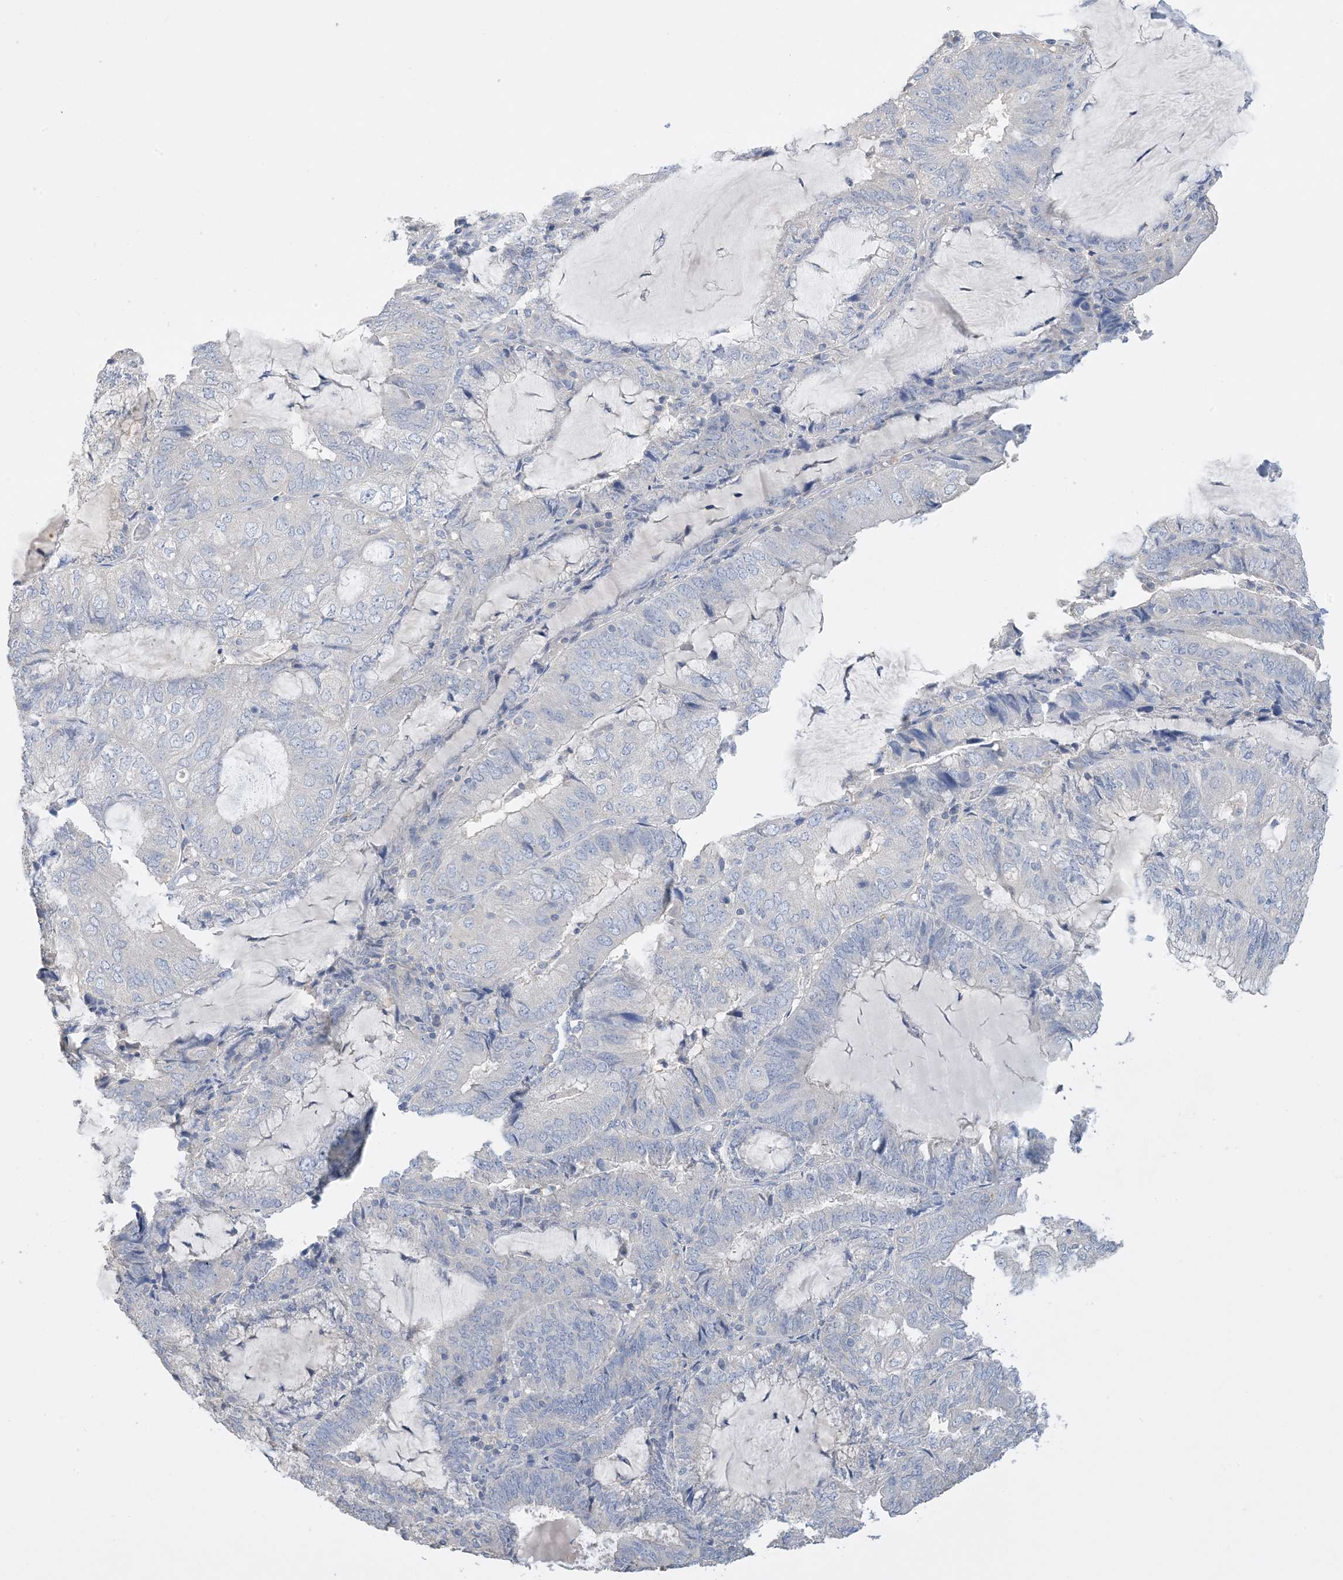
{"staining": {"intensity": "negative", "quantity": "none", "location": "none"}, "tissue": "endometrial cancer", "cell_type": "Tumor cells", "image_type": "cancer", "snomed": [{"axis": "morphology", "description": "Adenocarcinoma, NOS"}, {"axis": "topography", "description": "Endometrium"}], "caption": "This is an immunohistochemistry micrograph of endometrial cancer (adenocarcinoma). There is no staining in tumor cells.", "gene": "KPRP", "patient": {"sex": "female", "age": 81}}